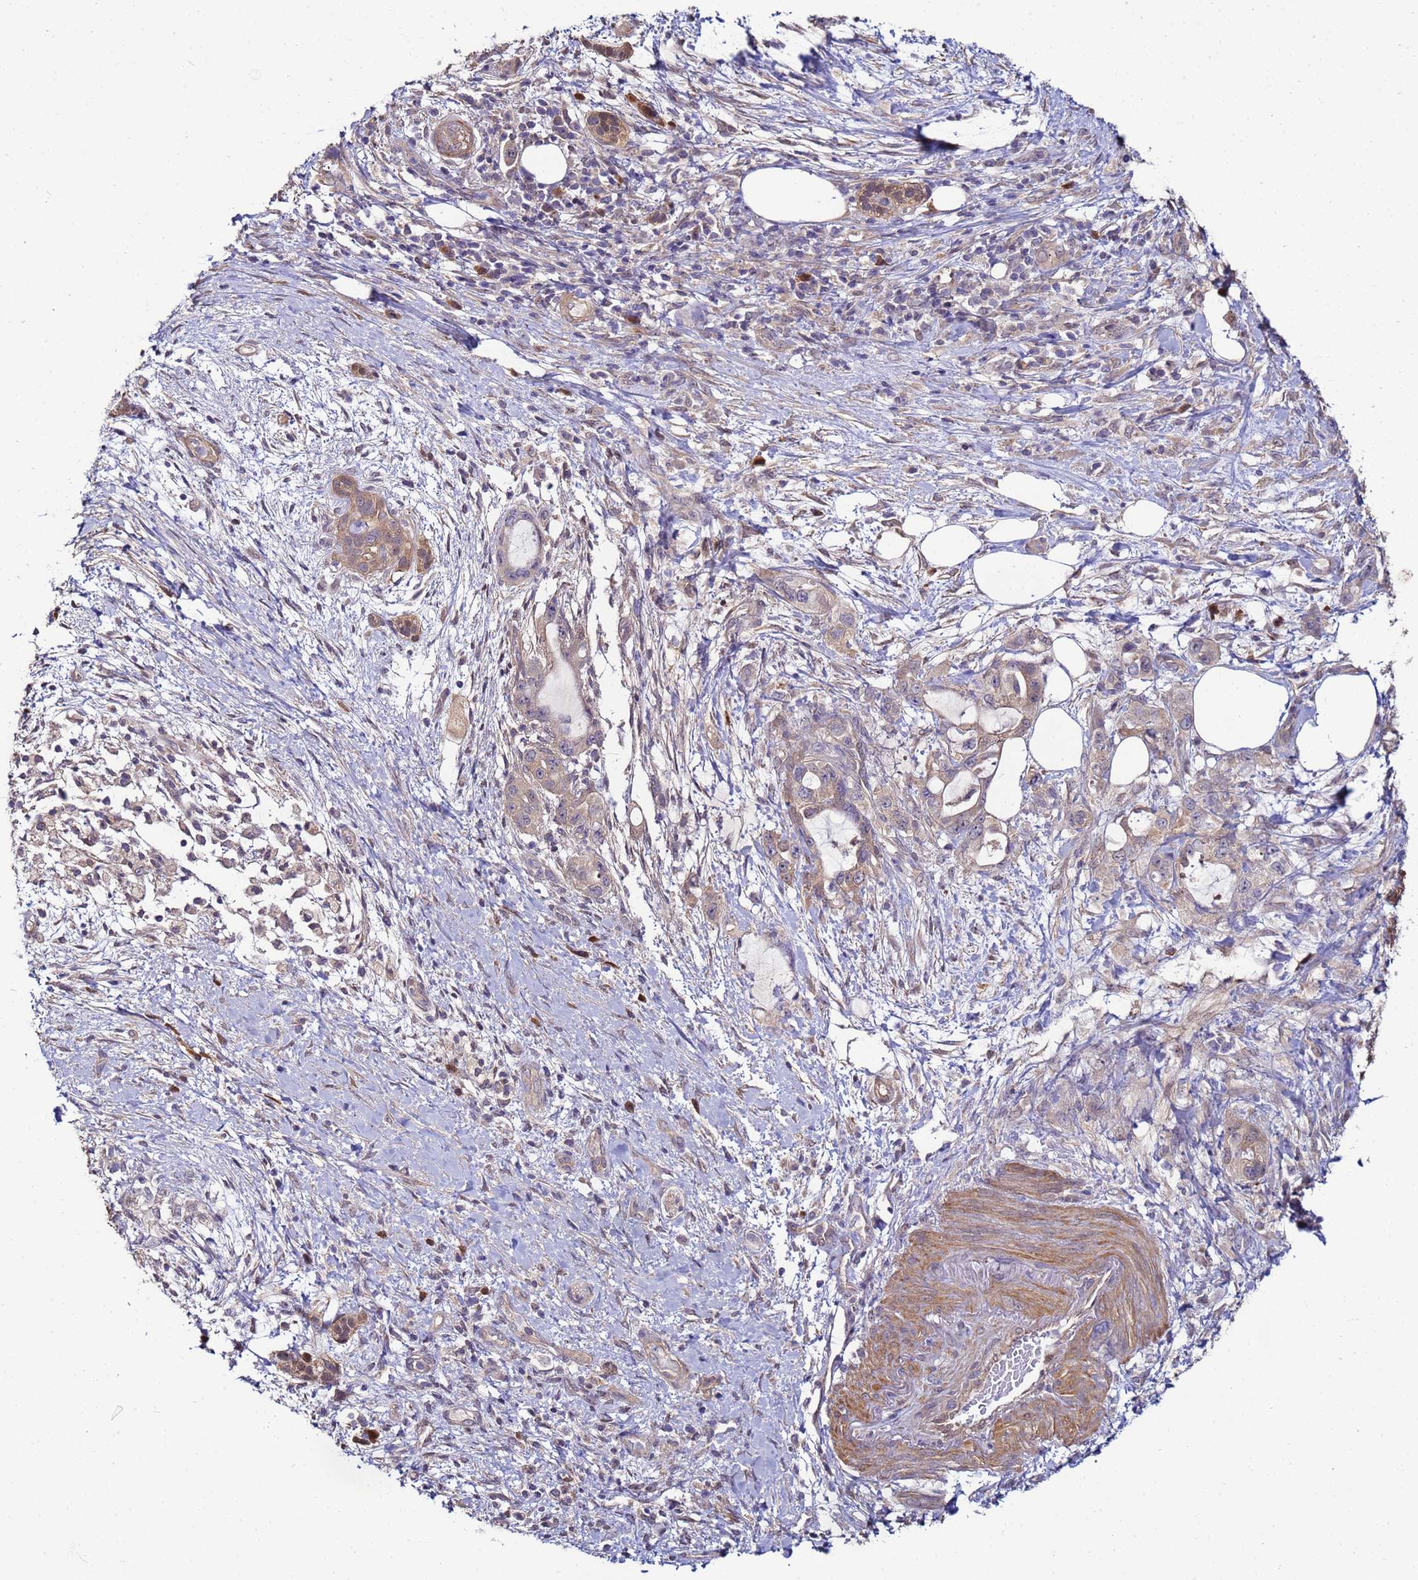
{"staining": {"intensity": "weak", "quantity": ">75%", "location": "cytoplasmic/membranous"}, "tissue": "pancreatic cancer", "cell_type": "Tumor cells", "image_type": "cancer", "snomed": [{"axis": "morphology", "description": "Adenocarcinoma, NOS"}, {"axis": "topography", "description": "Pancreas"}], "caption": "Adenocarcinoma (pancreatic) stained for a protein displays weak cytoplasmic/membranous positivity in tumor cells.", "gene": "NAXE", "patient": {"sex": "female", "age": 61}}